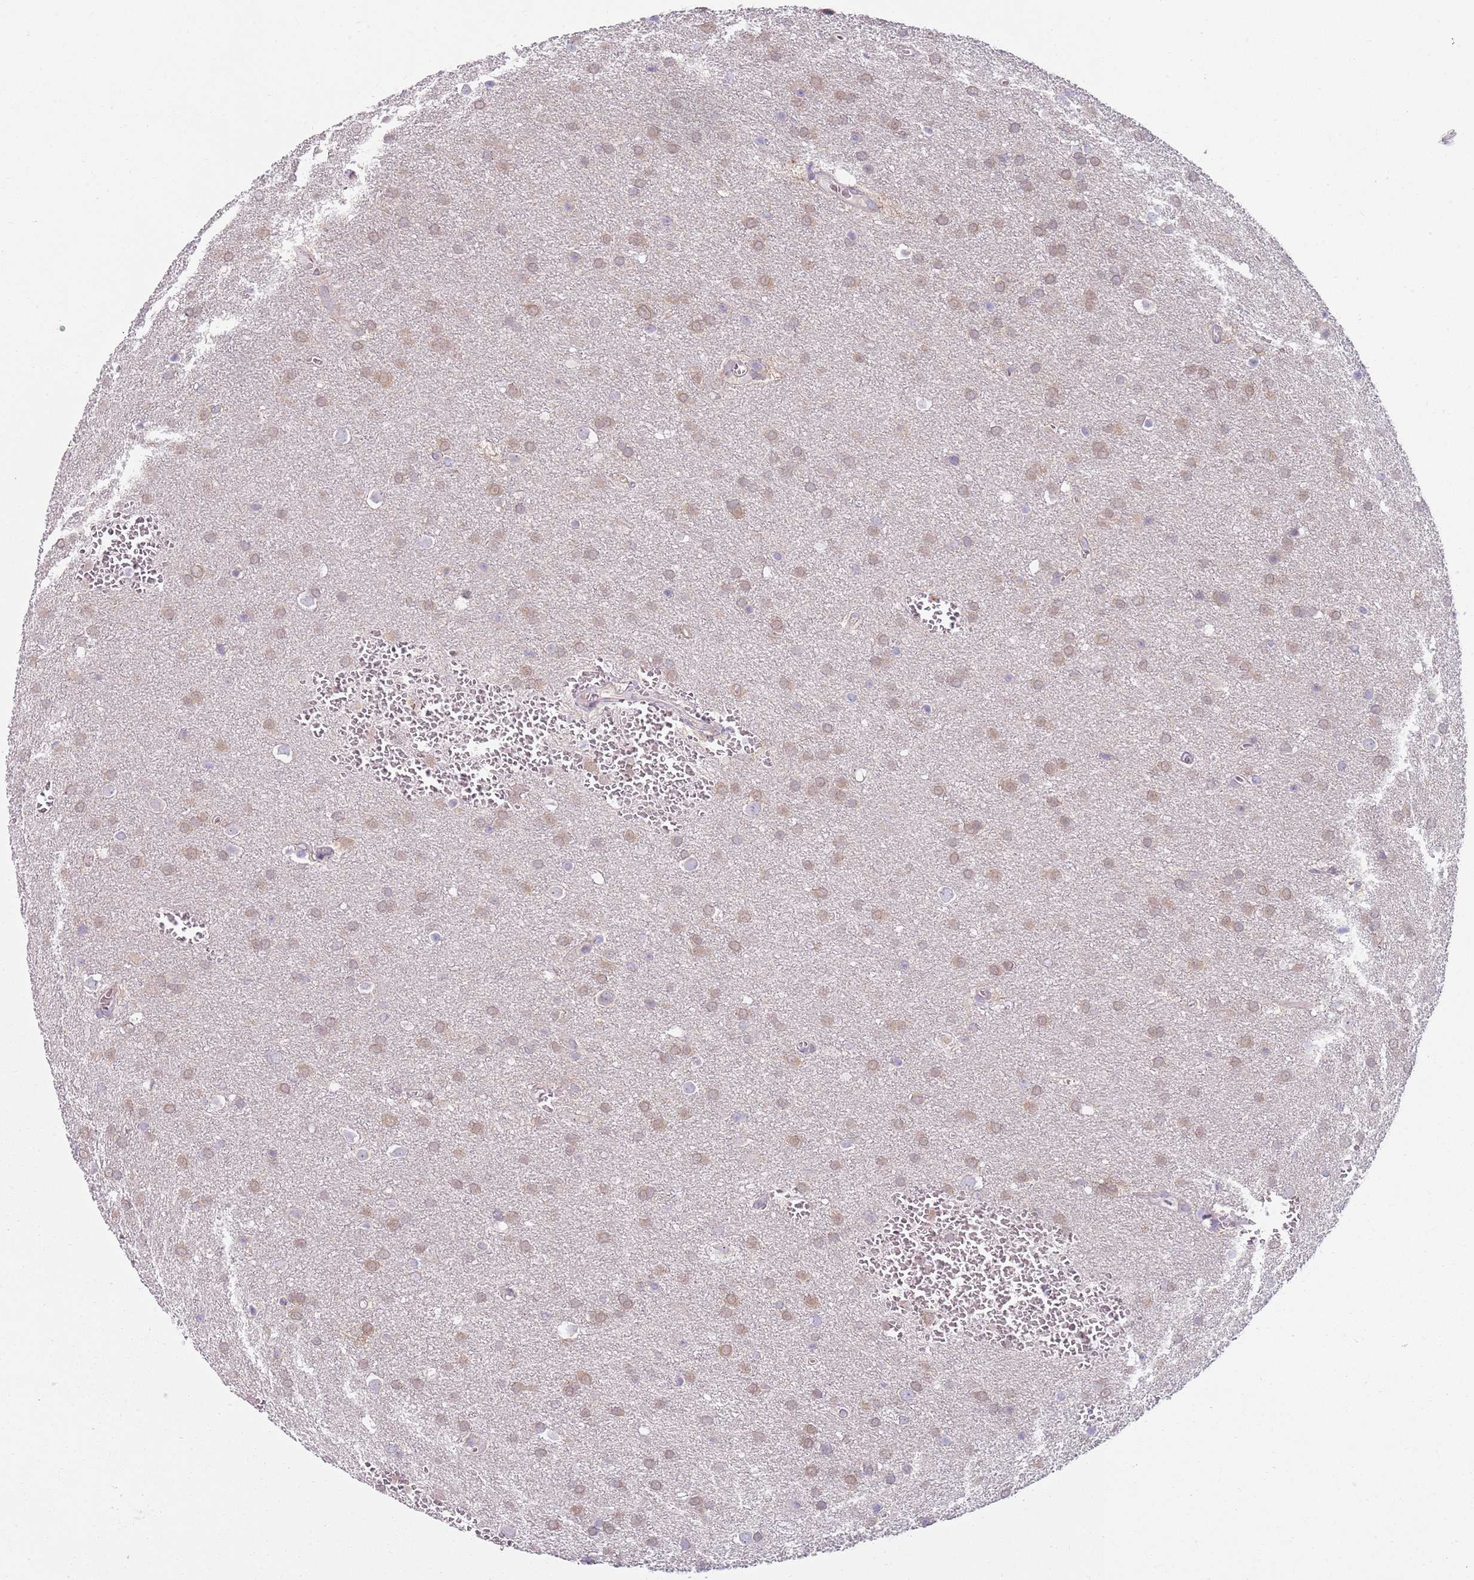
{"staining": {"intensity": "weak", "quantity": ">75%", "location": "cytoplasmic/membranous"}, "tissue": "glioma", "cell_type": "Tumor cells", "image_type": "cancer", "snomed": [{"axis": "morphology", "description": "Glioma, malignant, Low grade"}, {"axis": "topography", "description": "Brain"}], "caption": "Protein expression analysis of glioma exhibits weak cytoplasmic/membranous staining in about >75% of tumor cells.", "gene": "SLC26A6", "patient": {"sex": "female", "age": 32}}